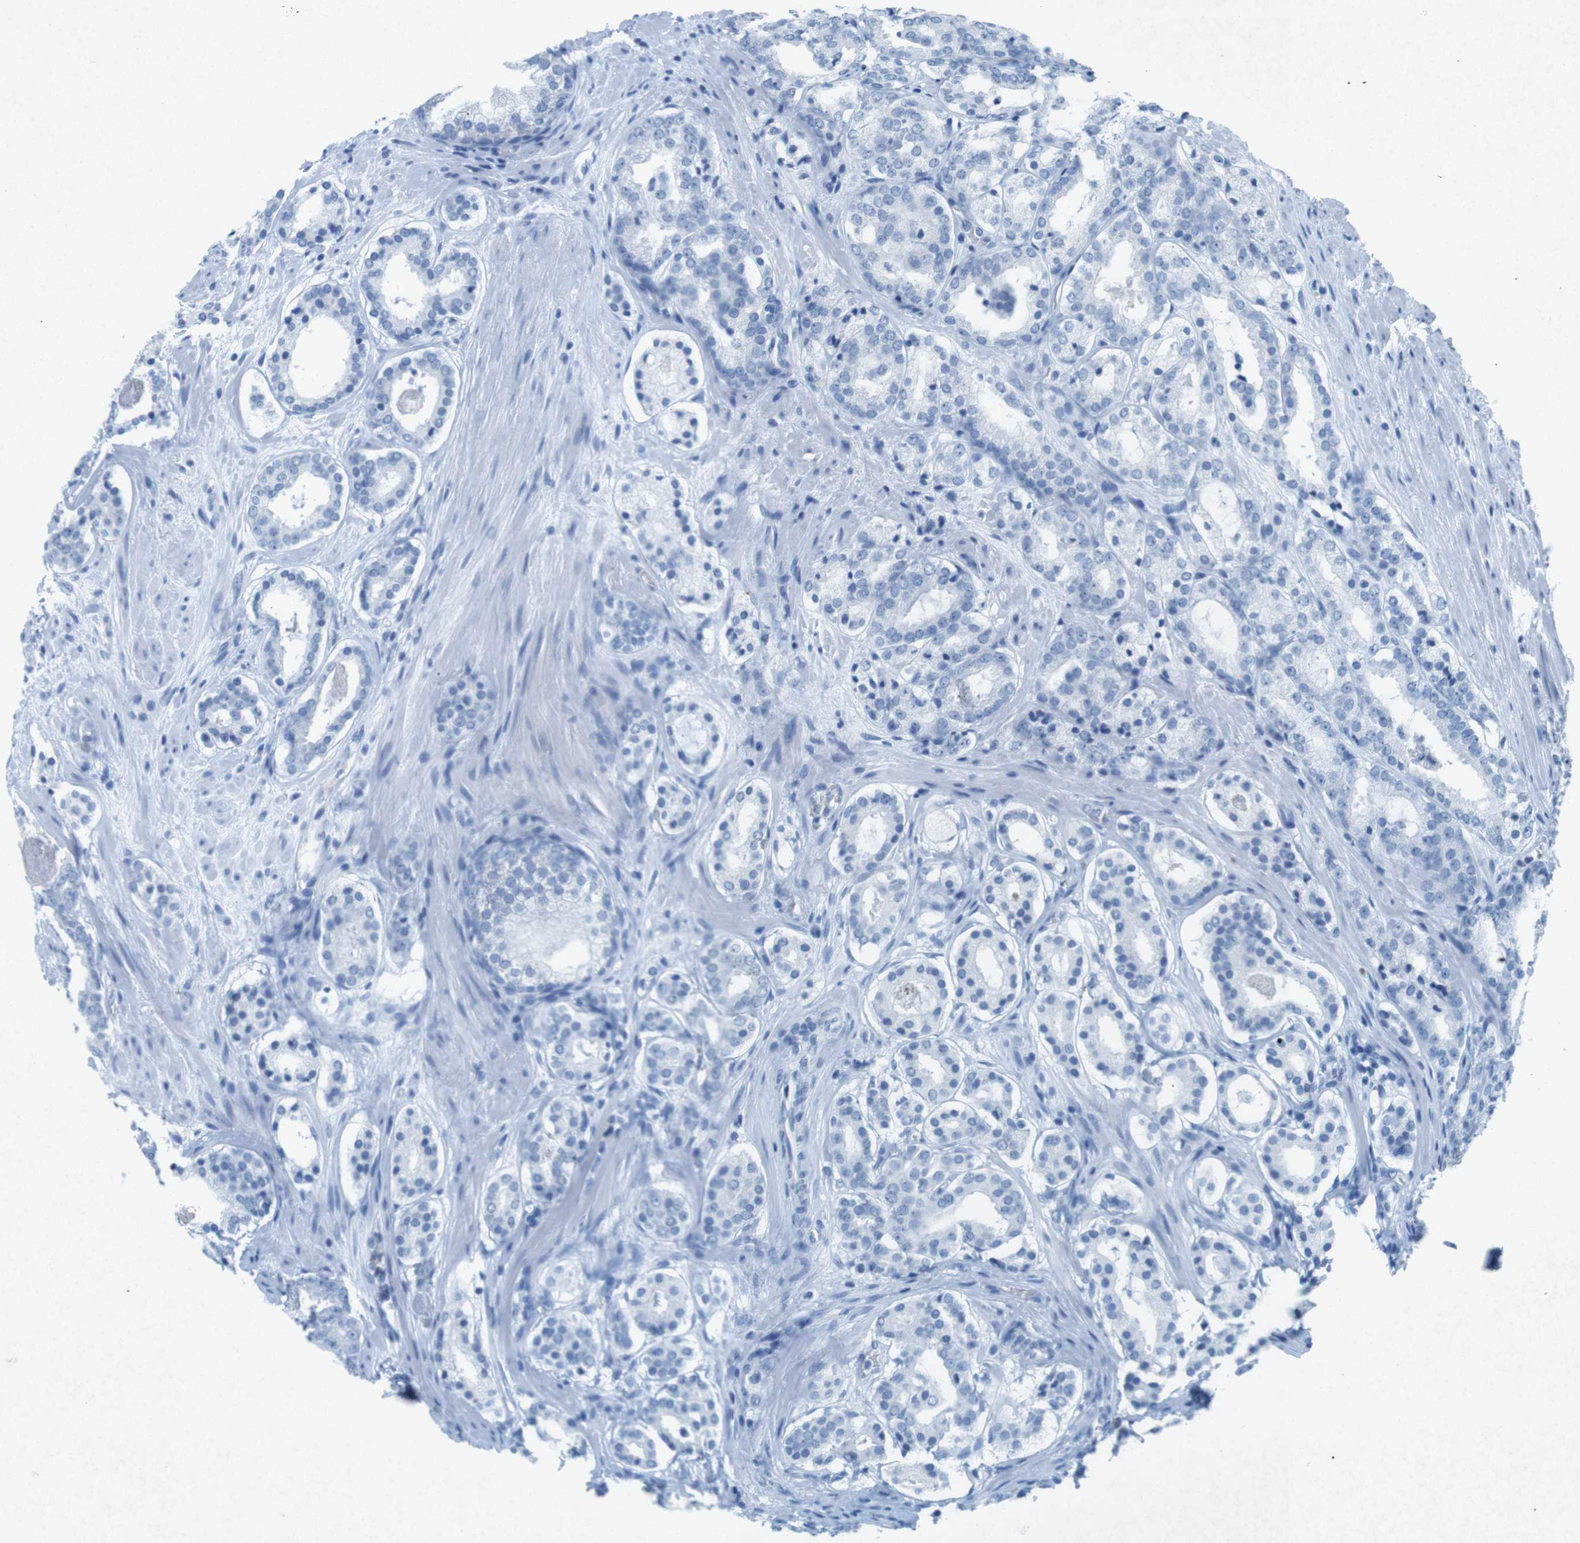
{"staining": {"intensity": "negative", "quantity": "none", "location": "none"}, "tissue": "prostate cancer", "cell_type": "Tumor cells", "image_type": "cancer", "snomed": [{"axis": "morphology", "description": "Adenocarcinoma, Low grade"}, {"axis": "topography", "description": "Prostate"}], "caption": "A photomicrograph of prostate cancer (adenocarcinoma (low-grade)) stained for a protein reveals no brown staining in tumor cells.", "gene": "CTAG1B", "patient": {"sex": "male", "age": 69}}